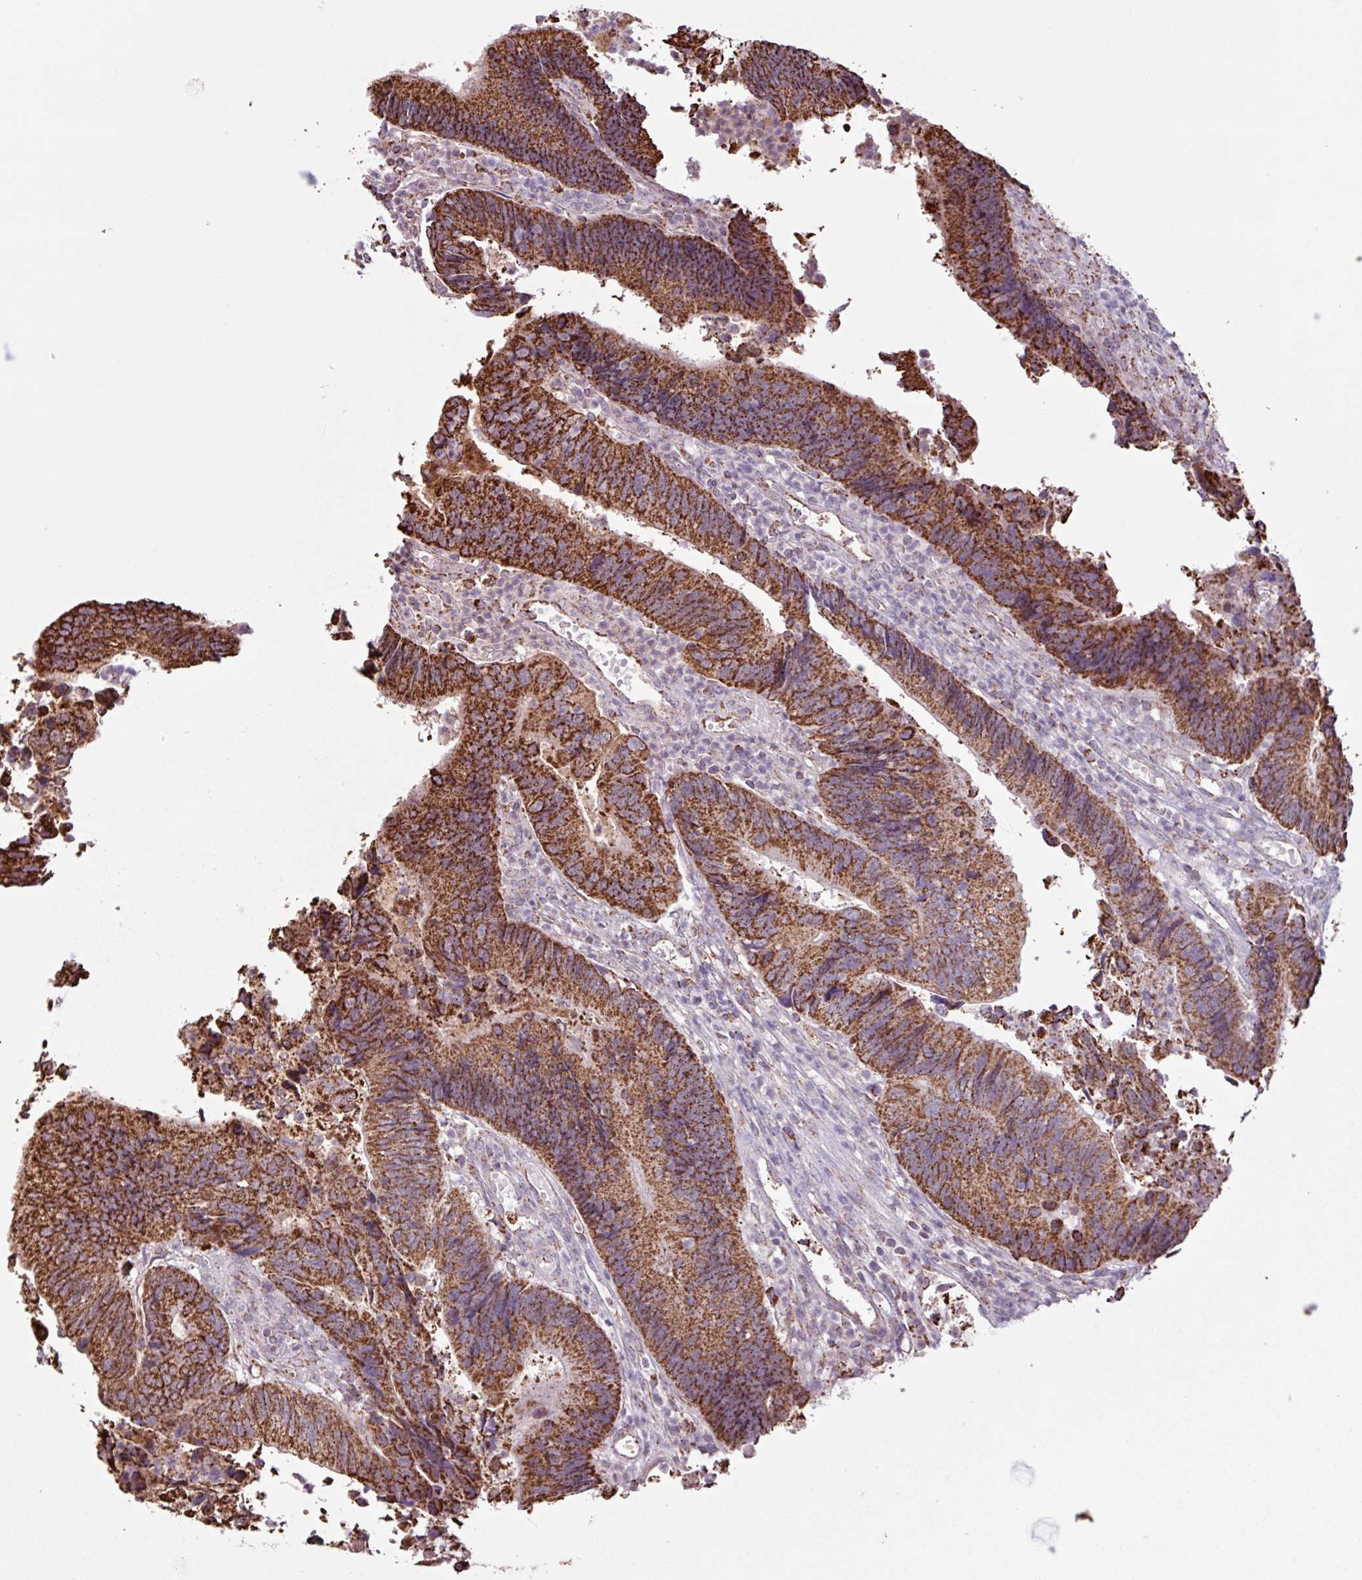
{"staining": {"intensity": "strong", "quantity": ">75%", "location": "cytoplasmic/membranous"}, "tissue": "colorectal cancer", "cell_type": "Tumor cells", "image_type": "cancer", "snomed": [{"axis": "morphology", "description": "Adenocarcinoma, NOS"}, {"axis": "topography", "description": "Colon"}], "caption": "The photomicrograph demonstrates a brown stain indicating the presence of a protein in the cytoplasmic/membranous of tumor cells in adenocarcinoma (colorectal).", "gene": "ALG8", "patient": {"sex": "female", "age": 67}}